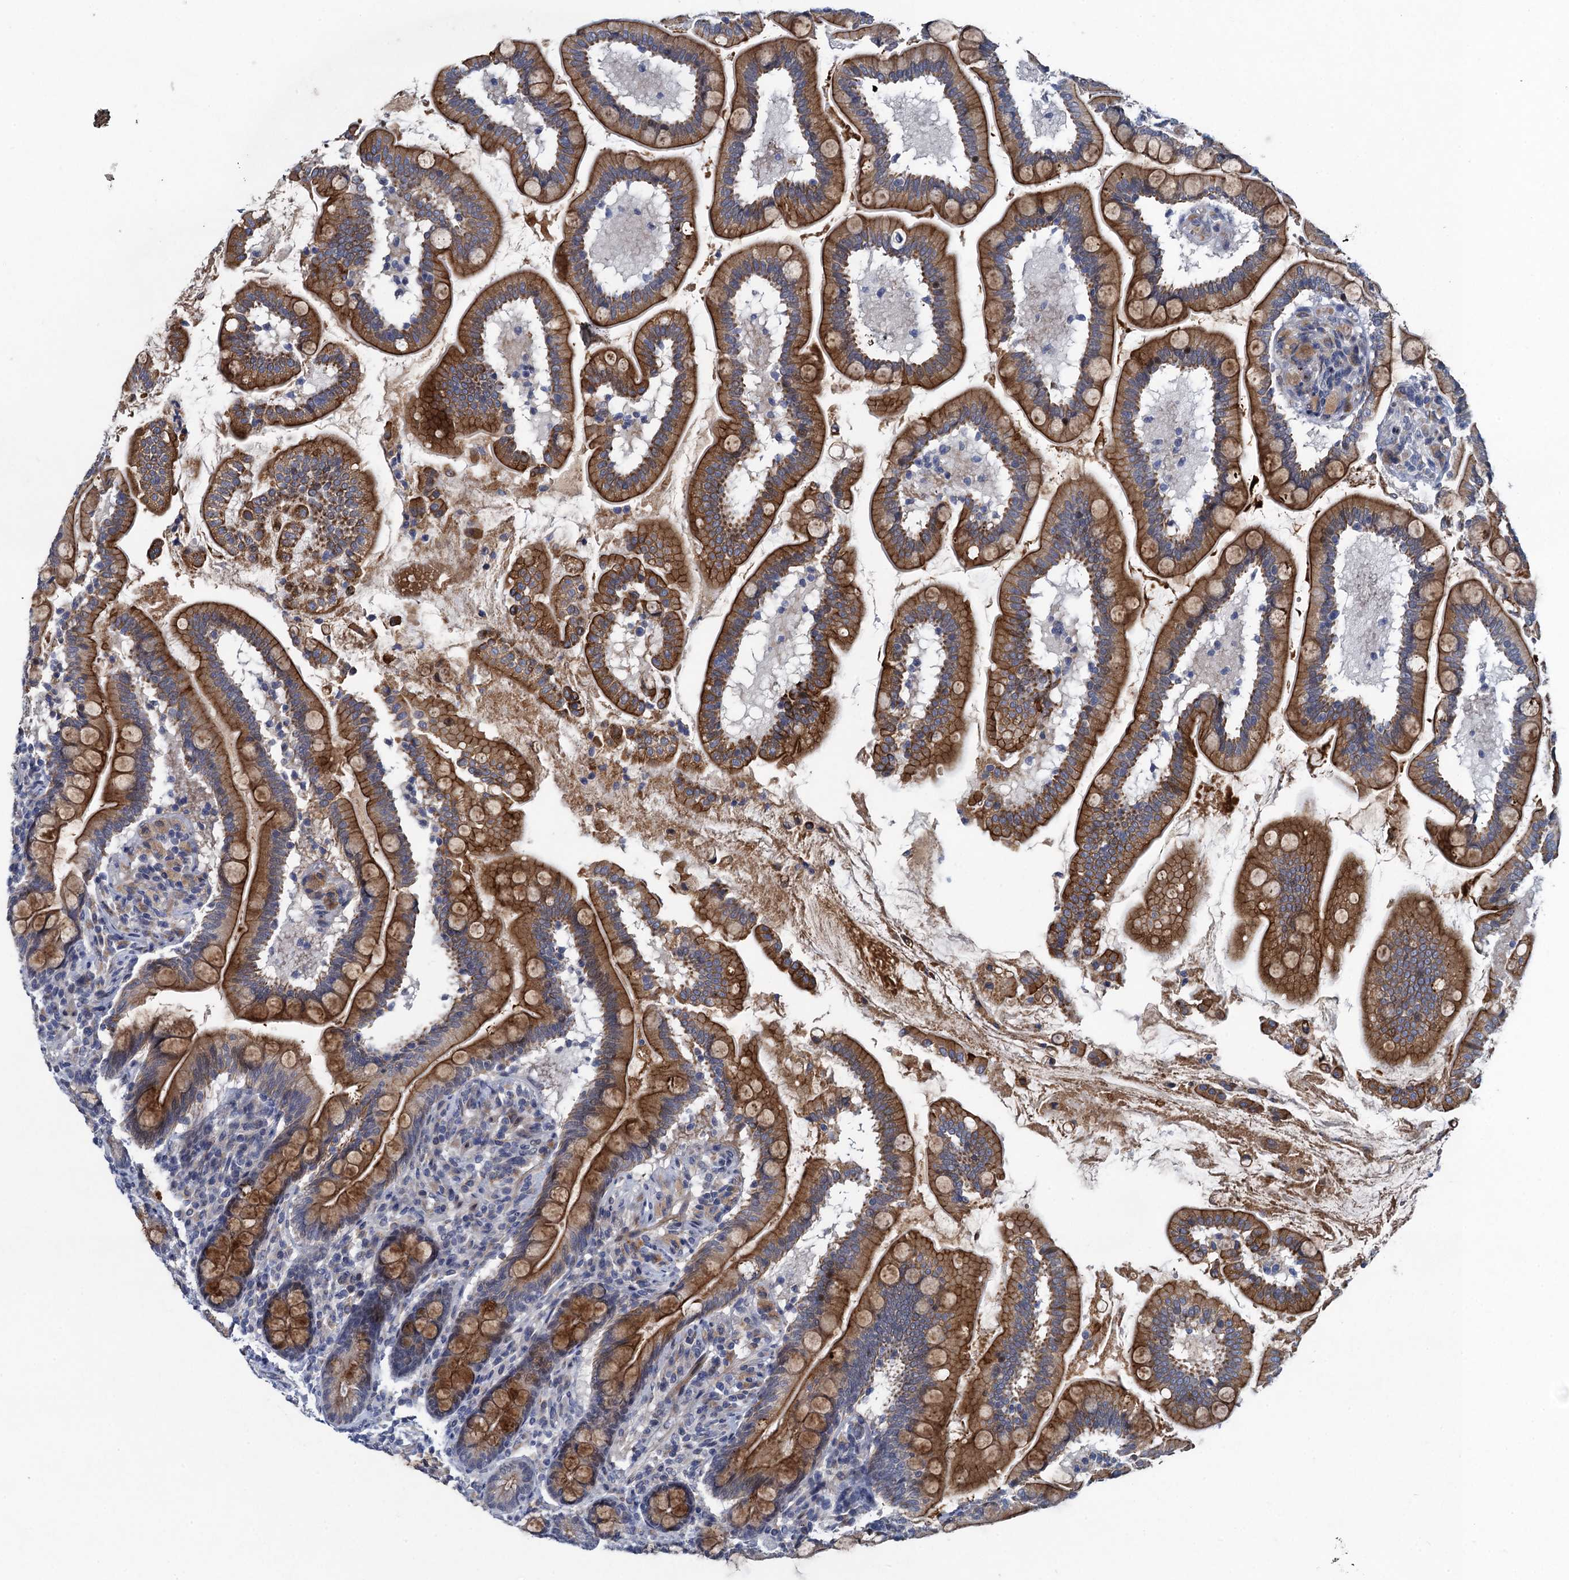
{"staining": {"intensity": "moderate", "quantity": ">75%", "location": "cytoplasmic/membranous"}, "tissue": "small intestine", "cell_type": "Glandular cells", "image_type": "normal", "snomed": [{"axis": "morphology", "description": "Normal tissue, NOS"}, {"axis": "topography", "description": "Small intestine"}], "caption": "Unremarkable small intestine was stained to show a protein in brown. There is medium levels of moderate cytoplasmic/membranous positivity in about >75% of glandular cells. (Brightfield microscopy of DAB IHC at high magnification).", "gene": "ATOSA", "patient": {"sex": "female", "age": 64}}